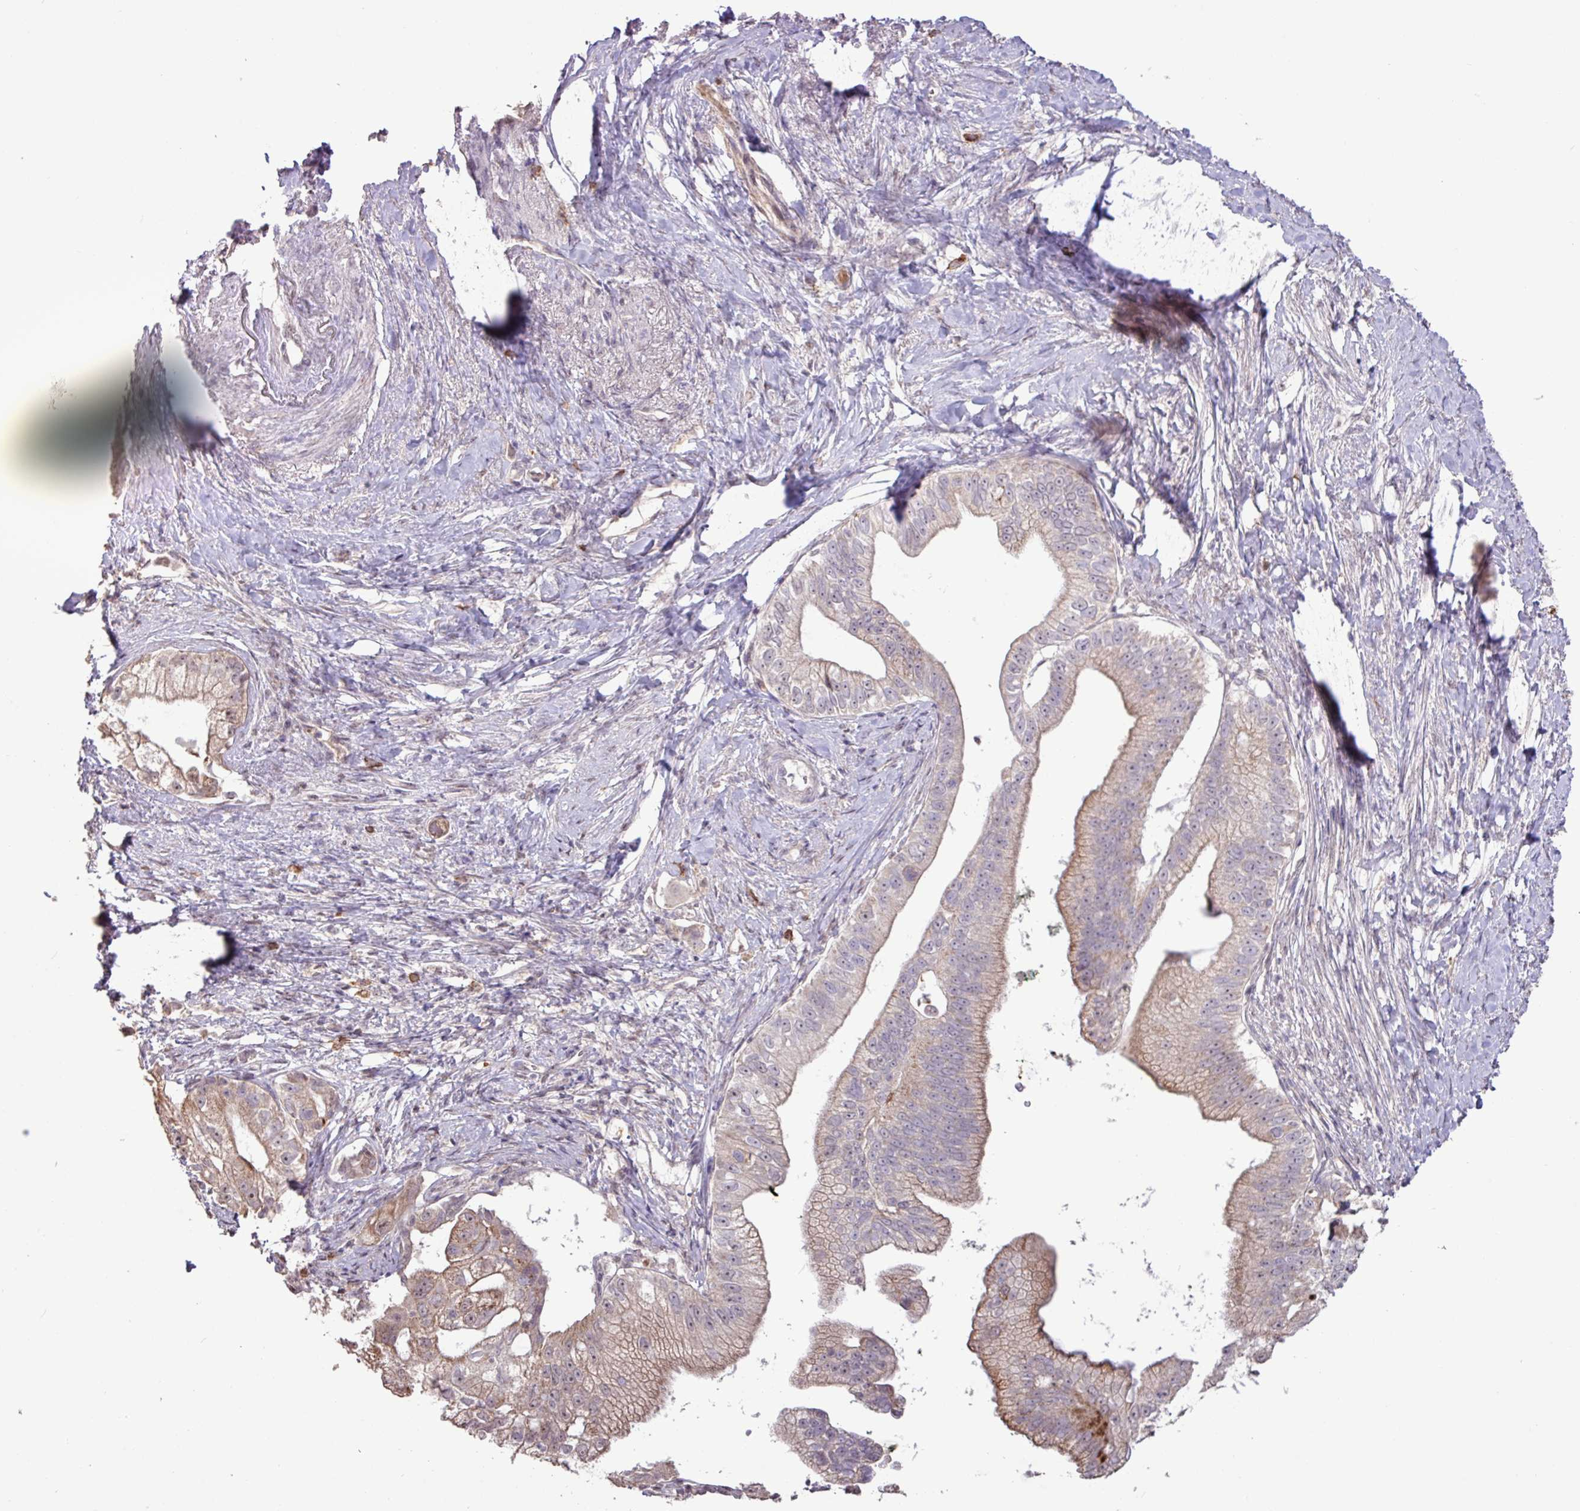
{"staining": {"intensity": "moderate", "quantity": "25%-75%", "location": "cytoplasmic/membranous"}, "tissue": "pancreatic cancer", "cell_type": "Tumor cells", "image_type": "cancer", "snomed": [{"axis": "morphology", "description": "Adenocarcinoma, NOS"}, {"axis": "topography", "description": "Pancreas"}], "caption": "Tumor cells reveal medium levels of moderate cytoplasmic/membranous staining in approximately 25%-75% of cells in adenocarcinoma (pancreatic). The protein of interest is shown in brown color, while the nuclei are stained blue.", "gene": "L3MBTL3", "patient": {"sex": "male", "age": 70}}